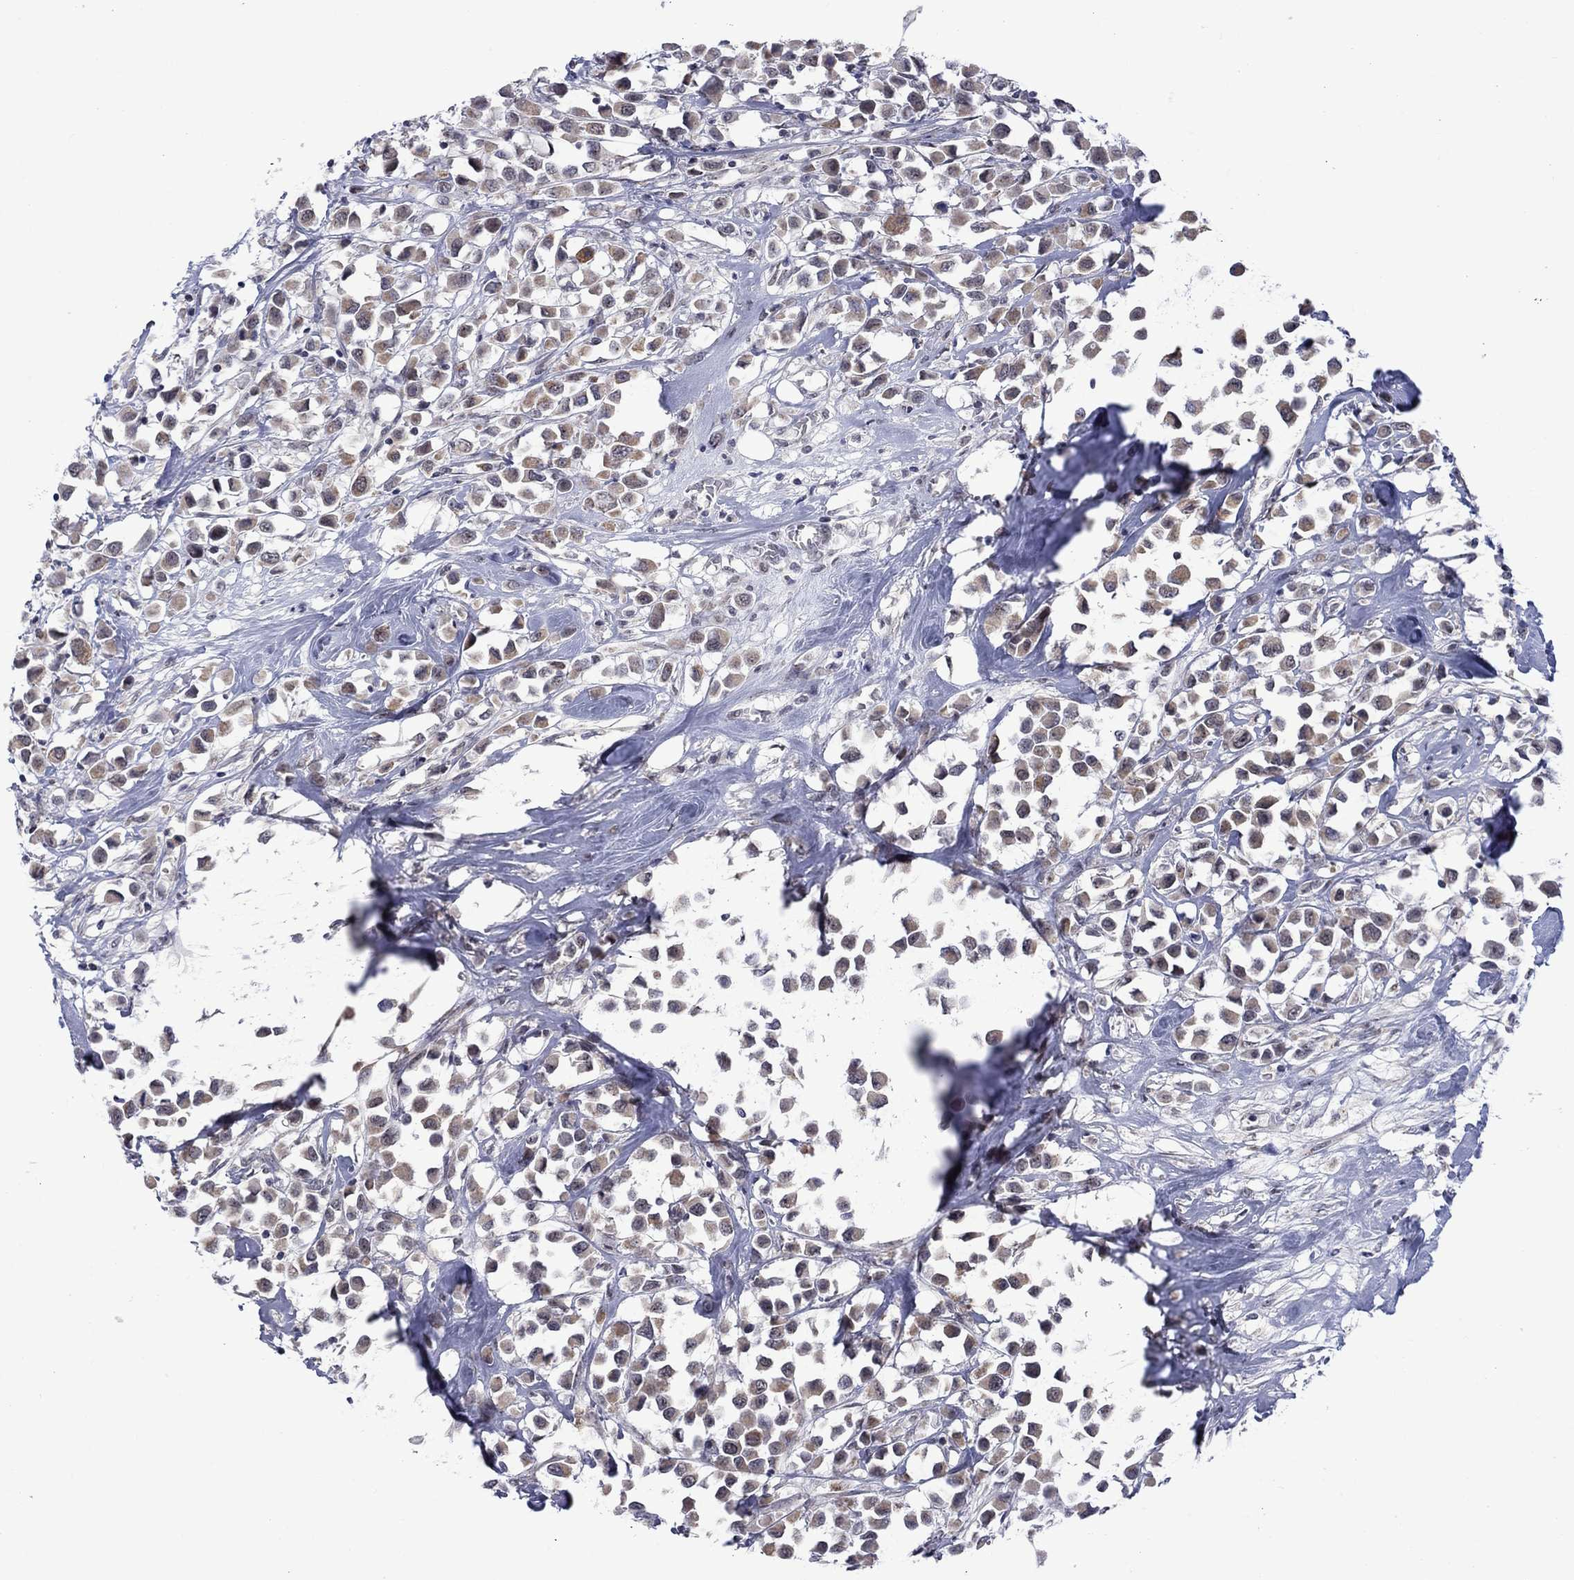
{"staining": {"intensity": "weak", "quantity": ">75%", "location": "cytoplasmic/membranous"}, "tissue": "breast cancer", "cell_type": "Tumor cells", "image_type": "cancer", "snomed": [{"axis": "morphology", "description": "Duct carcinoma"}, {"axis": "topography", "description": "Breast"}], "caption": "Immunohistochemical staining of human breast invasive ductal carcinoma shows weak cytoplasmic/membranous protein staining in about >75% of tumor cells.", "gene": "KCNJ16", "patient": {"sex": "female", "age": 61}}